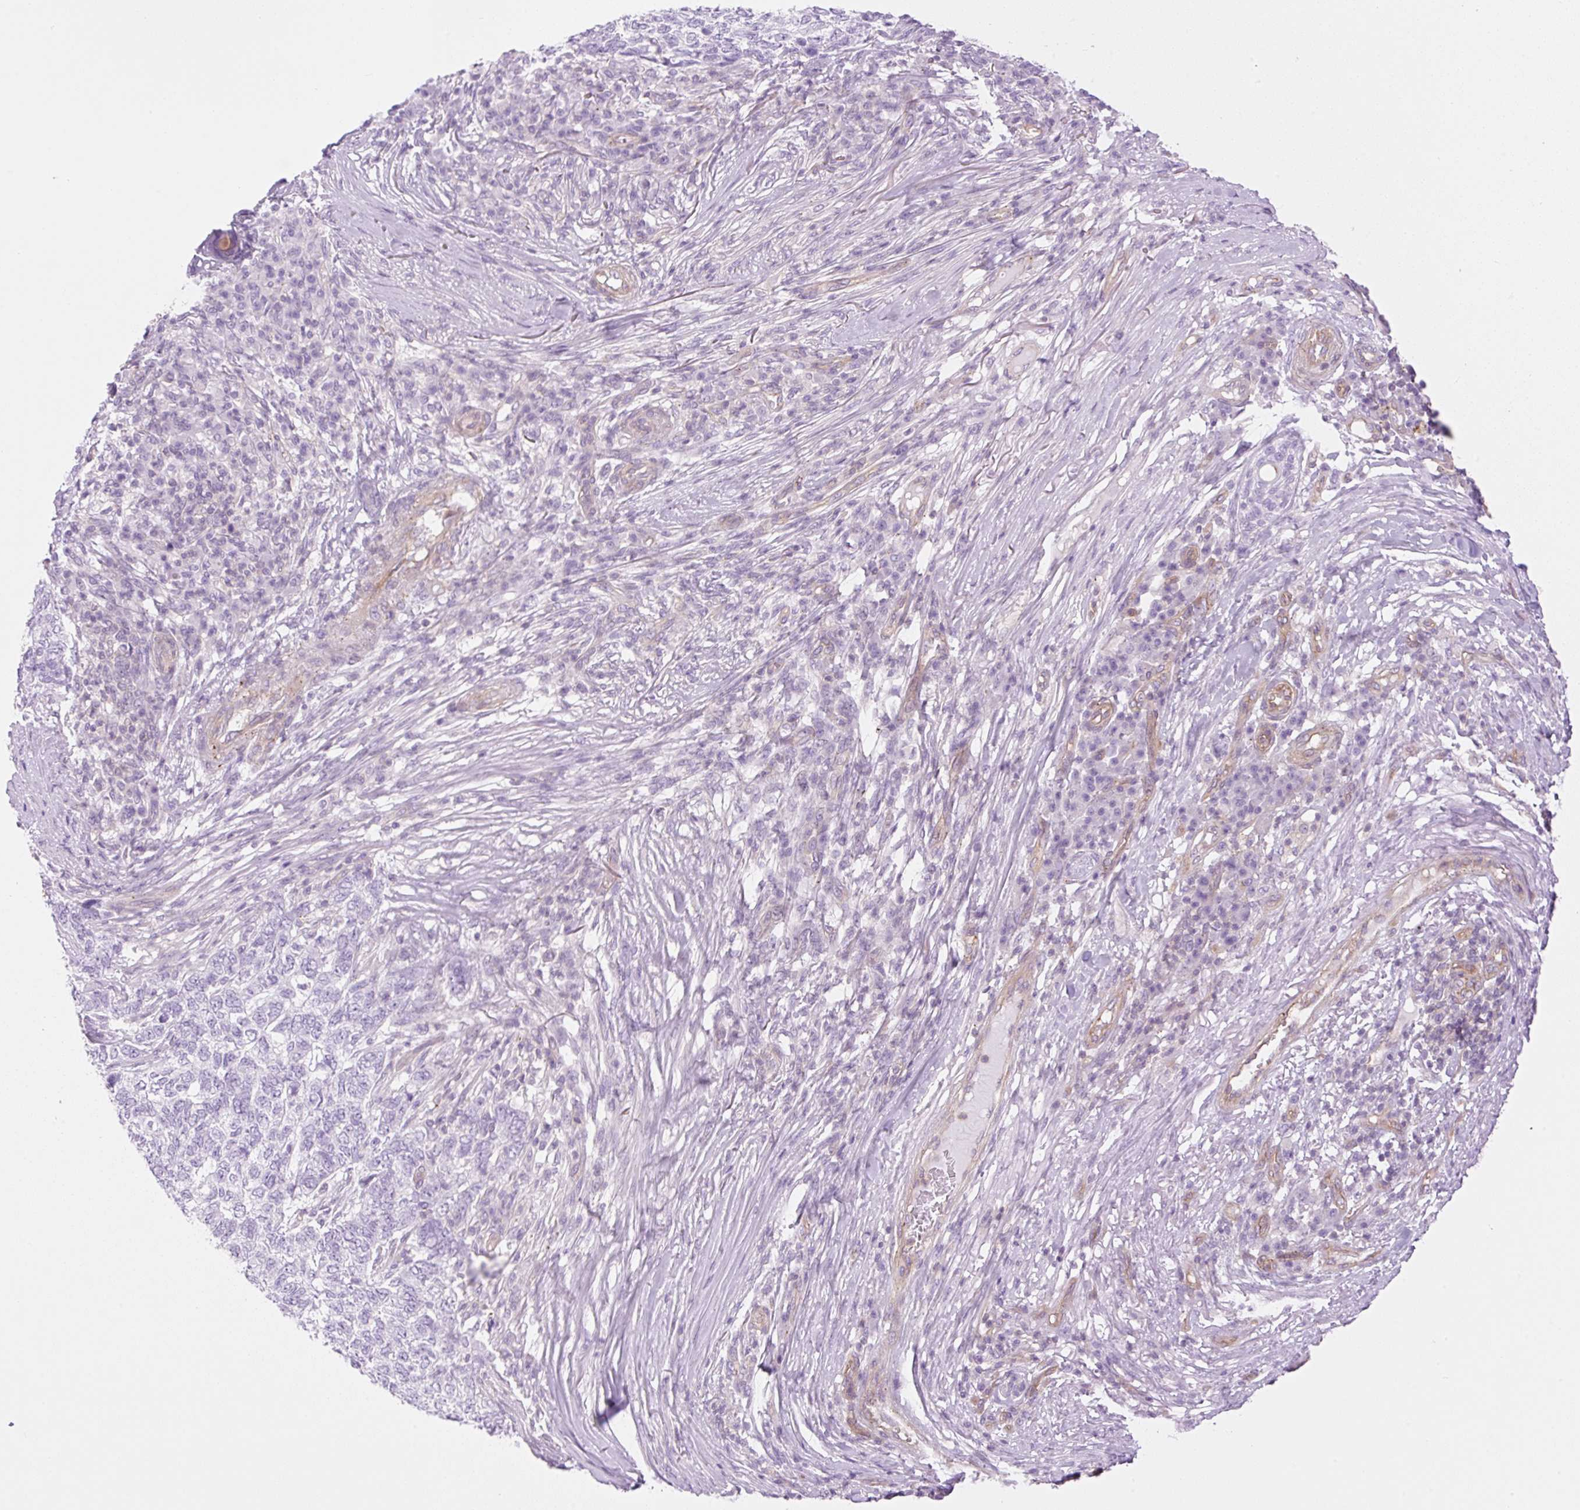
{"staining": {"intensity": "negative", "quantity": "none", "location": "none"}, "tissue": "skin cancer", "cell_type": "Tumor cells", "image_type": "cancer", "snomed": [{"axis": "morphology", "description": "Basal cell carcinoma"}, {"axis": "topography", "description": "Skin"}], "caption": "Immunohistochemistry (IHC) of human skin cancer (basal cell carcinoma) shows no expression in tumor cells. Brightfield microscopy of immunohistochemistry stained with DAB (3,3'-diaminobenzidine) (brown) and hematoxylin (blue), captured at high magnification.", "gene": "EHD3", "patient": {"sex": "female", "age": 65}}